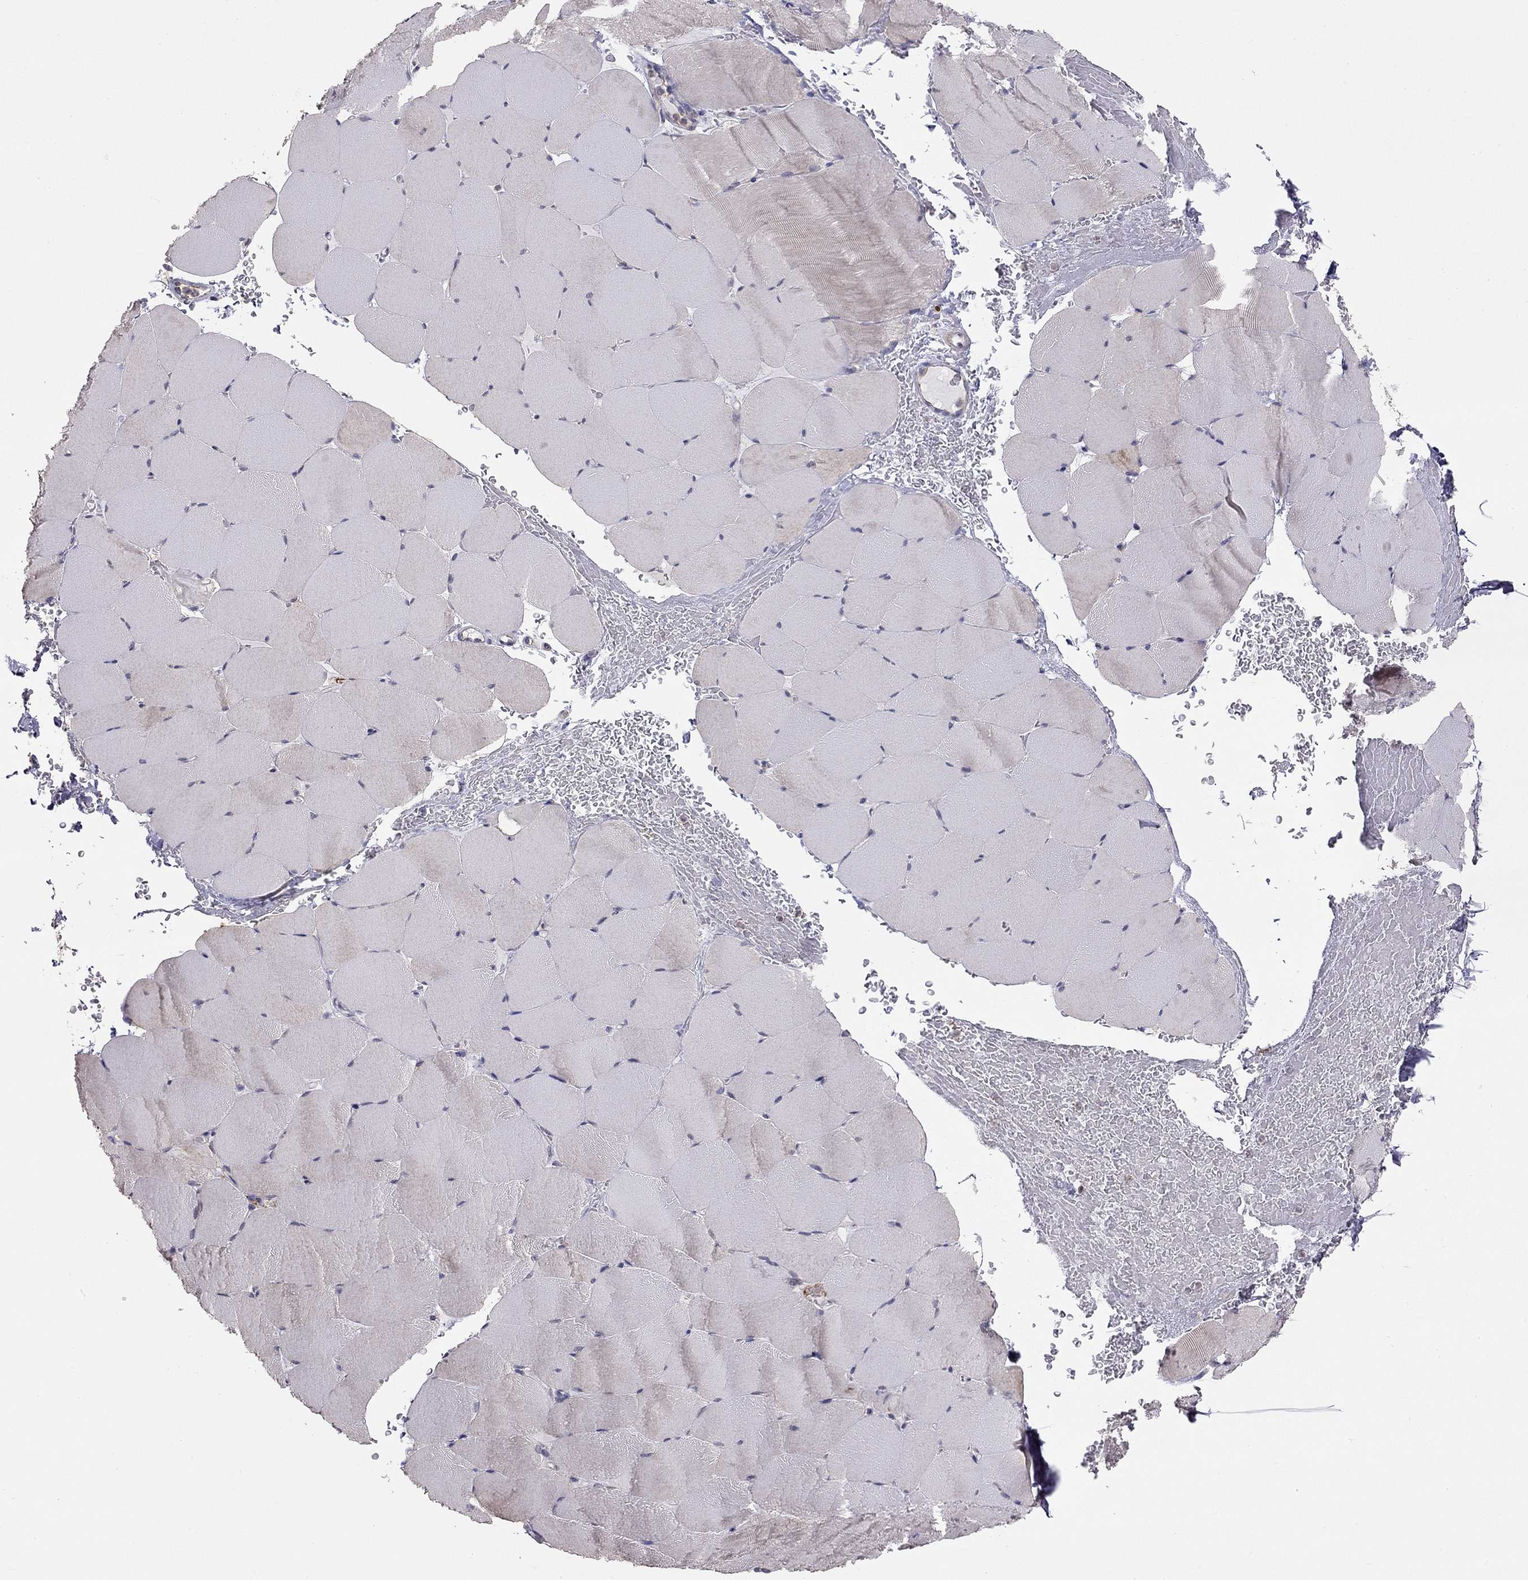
{"staining": {"intensity": "weak", "quantity": "<25%", "location": "cytoplasmic/membranous"}, "tissue": "skeletal muscle", "cell_type": "Myocytes", "image_type": "normal", "snomed": [{"axis": "morphology", "description": "Normal tissue, NOS"}, {"axis": "topography", "description": "Skeletal muscle"}], "caption": "The IHC photomicrograph has no significant positivity in myocytes of skeletal muscle. The staining is performed using DAB brown chromogen with nuclei counter-stained in using hematoxylin.", "gene": "LRIT3", "patient": {"sex": "female", "age": 37}}